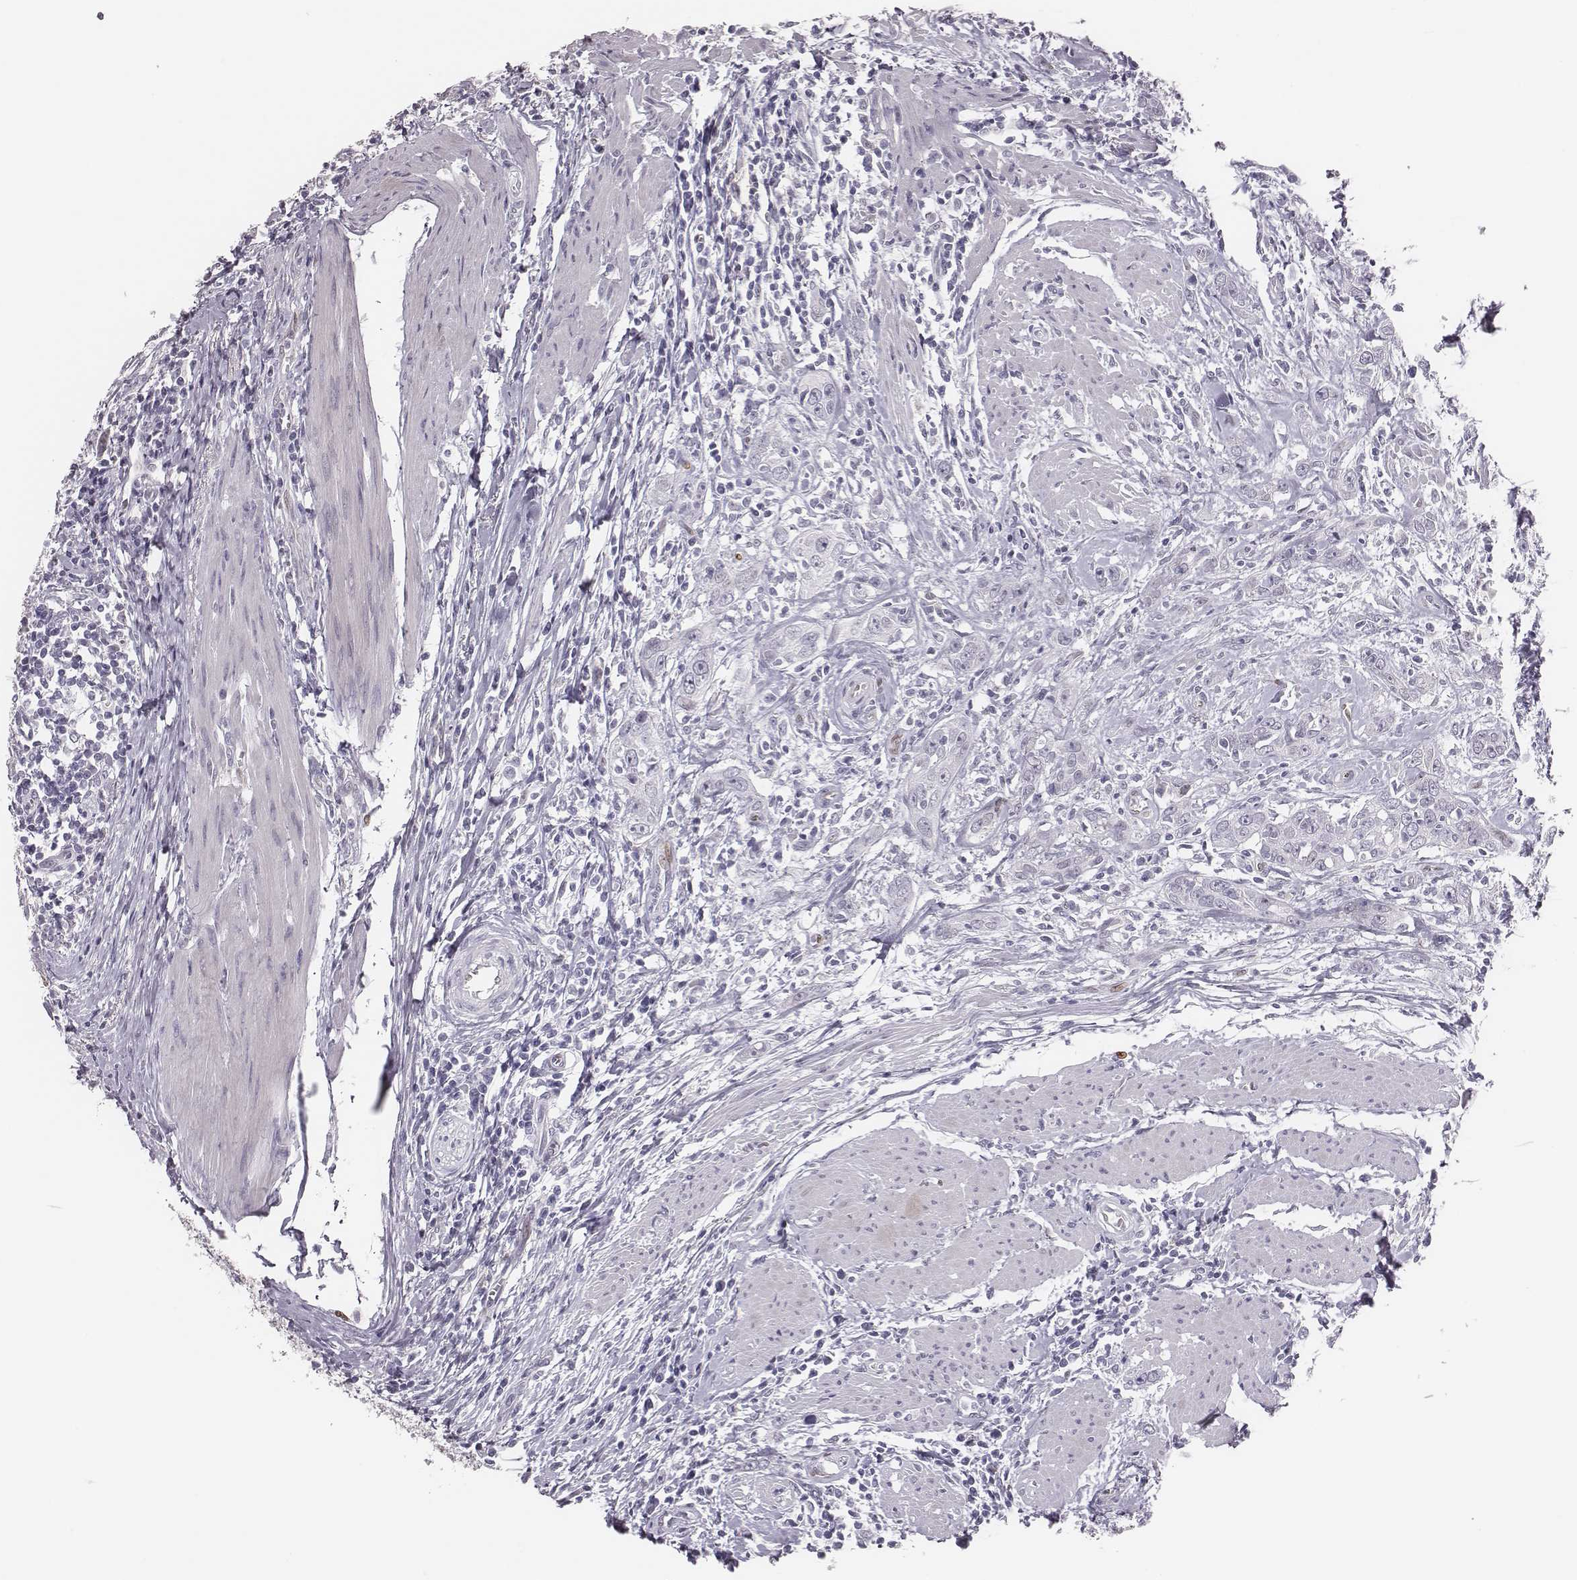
{"staining": {"intensity": "negative", "quantity": "none", "location": "none"}, "tissue": "urothelial cancer", "cell_type": "Tumor cells", "image_type": "cancer", "snomed": [{"axis": "morphology", "description": "Urothelial carcinoma, High grade"}, {"axis": "topography", "description": "Urinary bladder"}], "caption": "Immunohistochemistry (IHC) micrograph of neoplastic tissue: urothelial cancer stained with DAB (3,3'-diaminobenzidine) exhibits no significant protein expression in tumor cells.", "gene": "ADGRF4", "patient": {"sex": "male", "age": 83}}